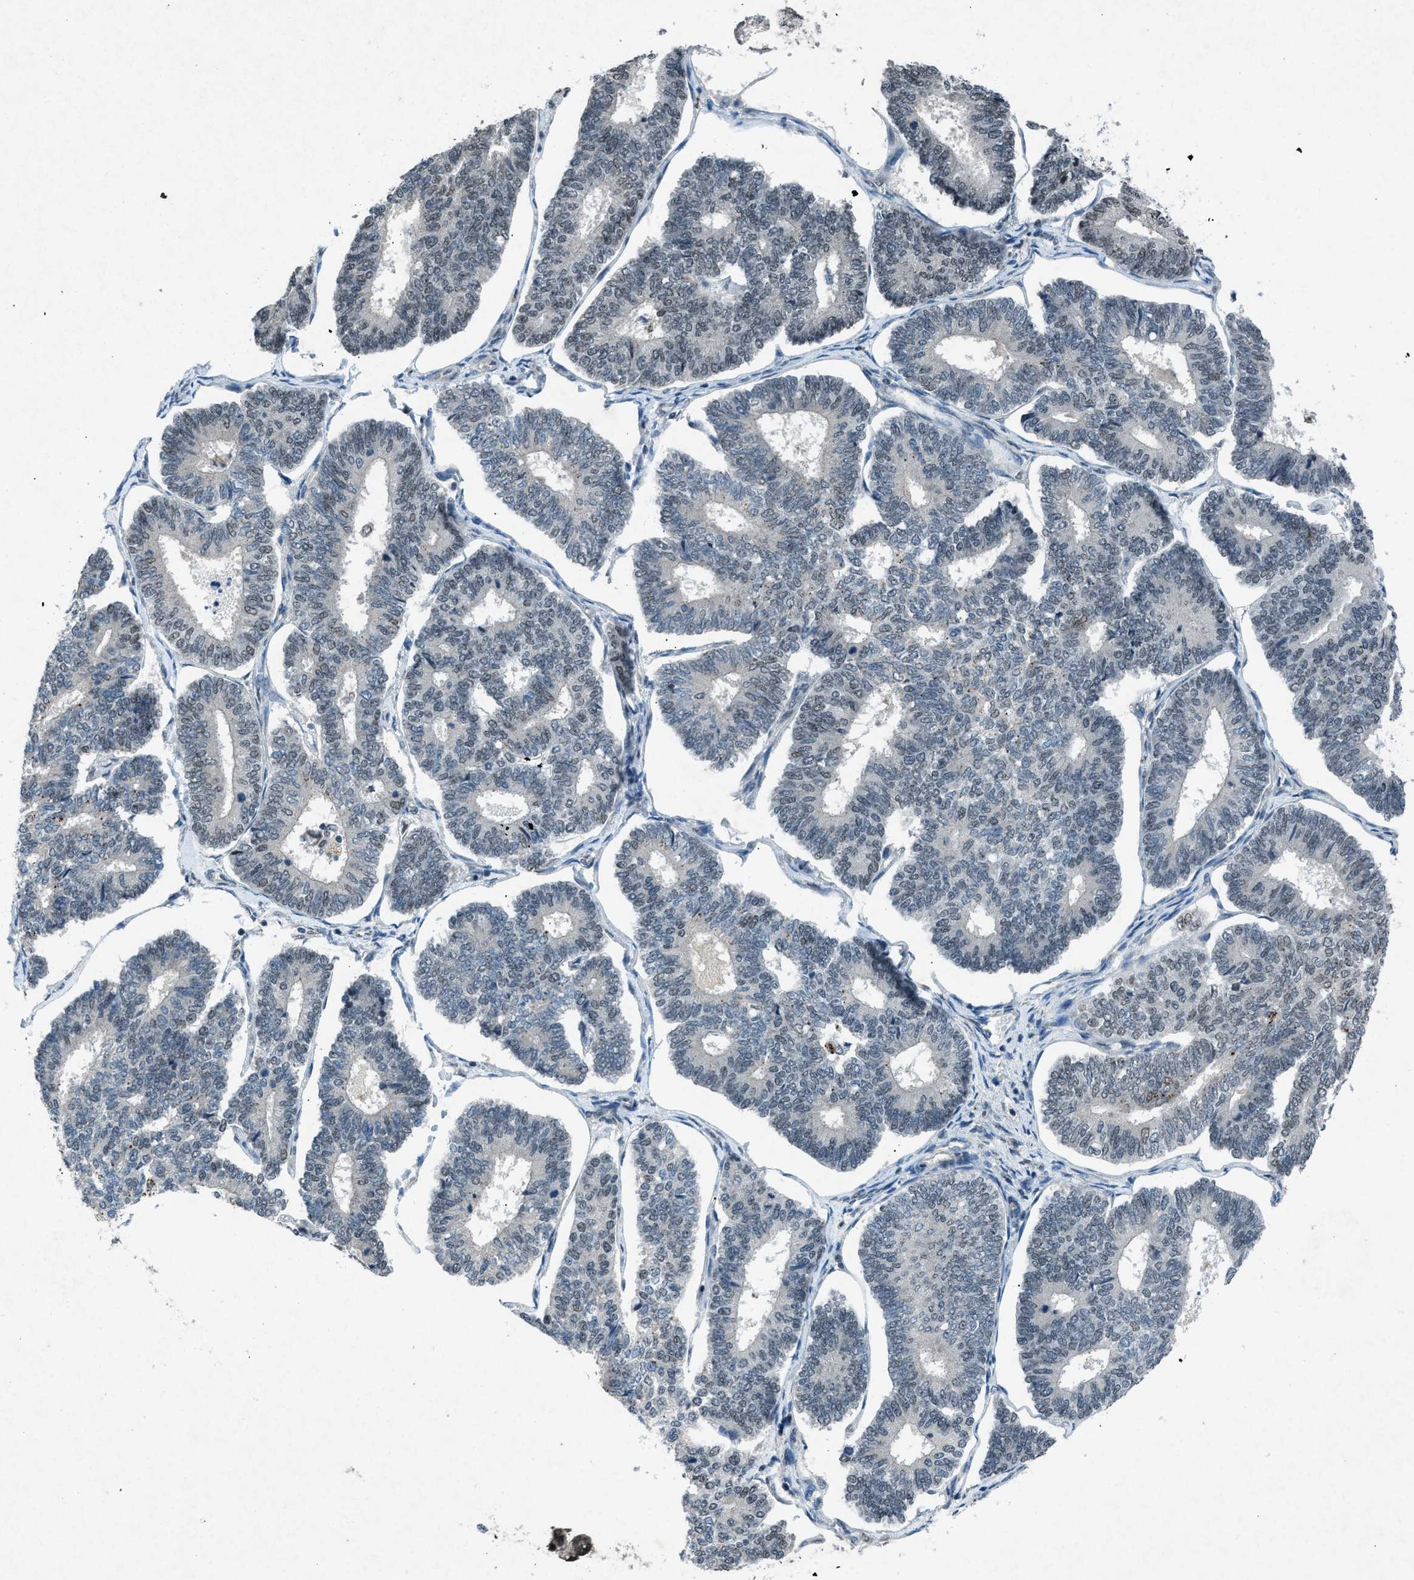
{"staining": {"intensity": "weak", "quantity": "<25%", "location": "nuclear"}, "tissue": "endometrial cancer", "cell_type": "Tumor cells", "image_type": "cancer", "snomed": [{"axis": "morphology", "description": "Adenocarcinoma, NOS"}, {"axis": "topography", "description": "Endometrium"}], "caption": "Tumor cells are negative for protein expression in human adenocarcinoma (endometrial). (DAB immunohistochemistry (IHC) with hematoxylin counter stain).", "gene": "ADCY1", "patient": {"sex": "female", "age": 70}}